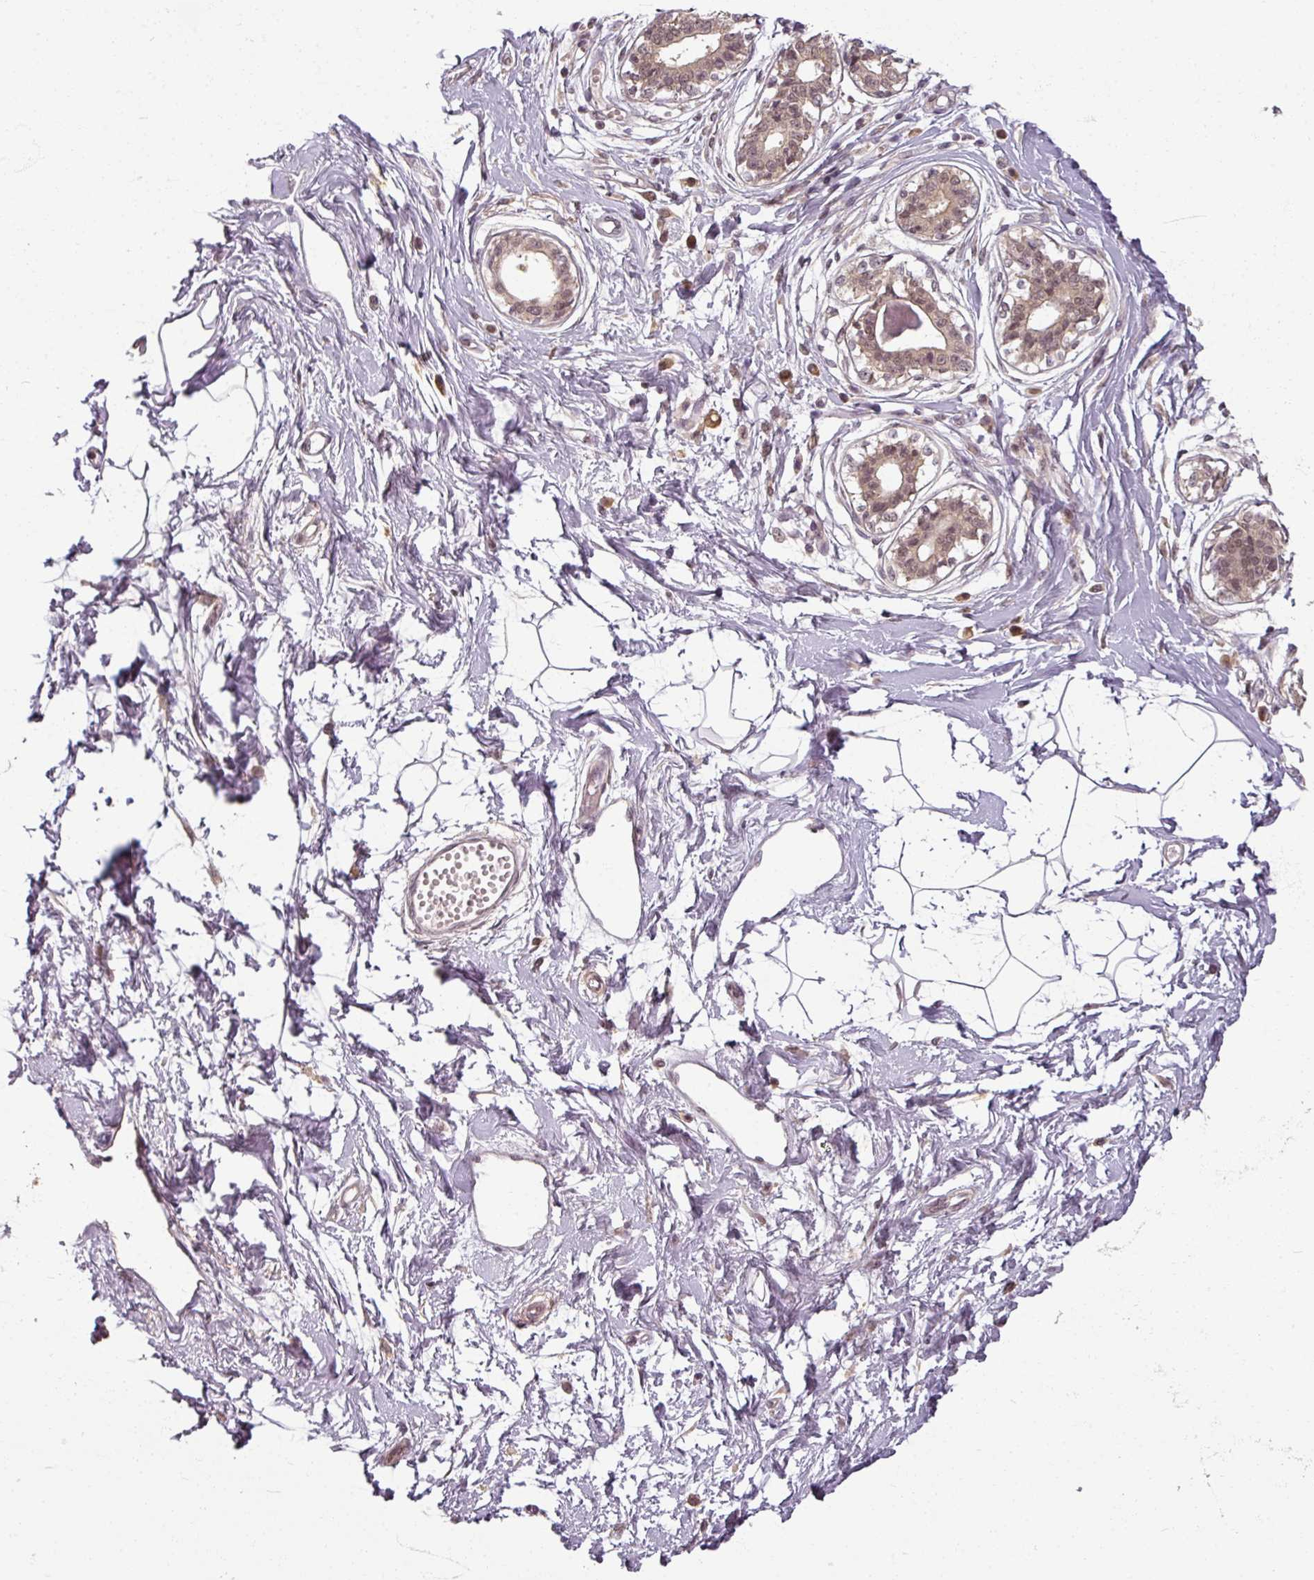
{"staining": {"intensity": "negative", "quantity": "none", "location": "none"}, "tissue": "breast", "cell_type": "Adipocytes", "image_type": "normal", "snomed": [{"axis": "morphology", "description": "Normal tissue, NOS"}, {"axis": "topography", "description": "Breast"}], "caption": "DAB (3,3'-diaminobenzidine) immunohistochemical staining of unremarkable human breast reveals no significant positivity in adipocytes.", "gene": "POLR2G", "patient": {"sex": "female", "age": 45}}